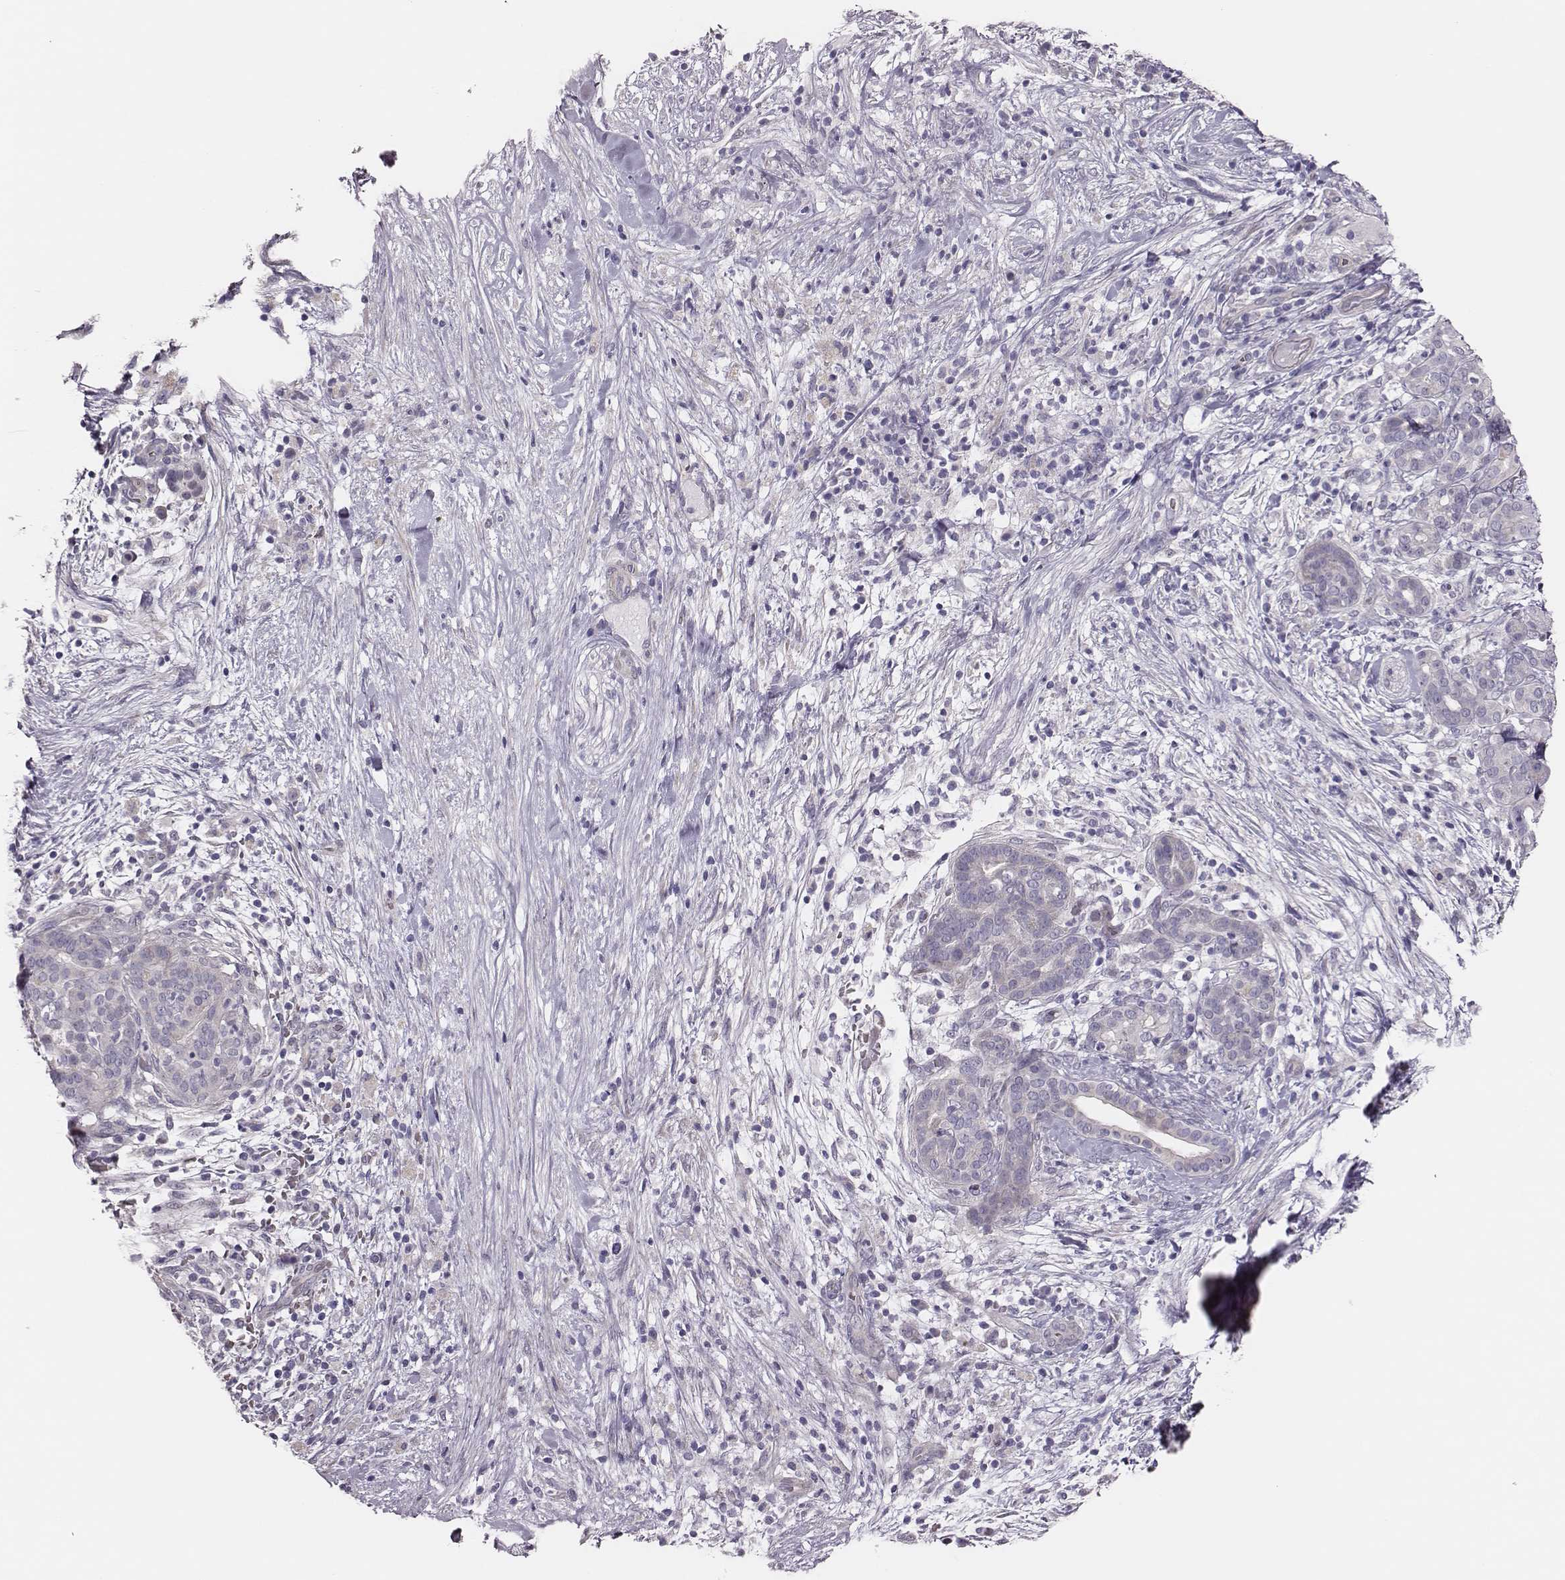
{"staining": {"intensity": "negative", "quantity": "none", "location": "none"}, "tissue": "pancreatic cancer", "cell_type": "Tumor cells", "image_type": "cancer", "snomed": [{"axis": "morphology", "description": "Adenocarcinoma, NOS"}, {"axis": "topography", "description": "Pancreas"}], "caption": "IHC image of neoplastic tissue: pancreatic cancer stained with DAB (3,3'-diaminobenzidine) demonstrates no significant protein expression in tumor cells.", "gene": "SCML2", "patient": {"sex": "male", "age": 44}}